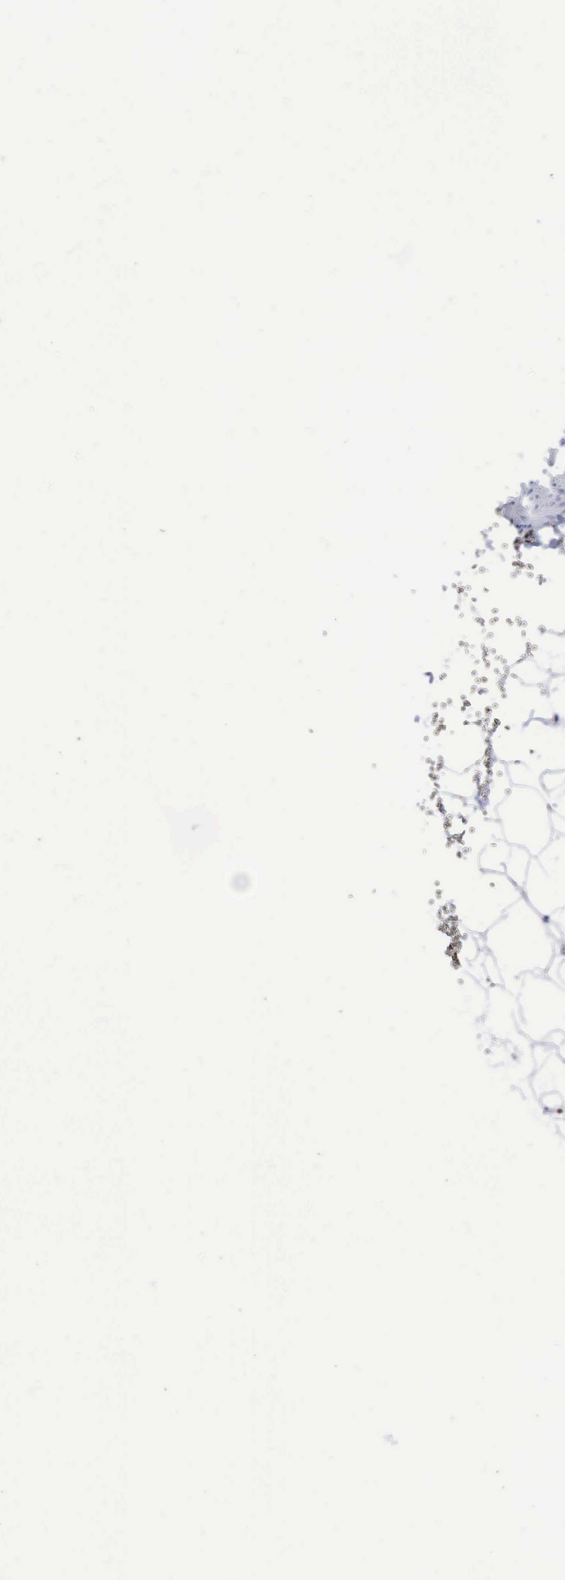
{"staining": {"intensity": "strong", "quantity": "25%-75%", "location": "cytoplasmic/membranous"}, "tissue": "adipose tissue", "cell_type": "Adipocytes", "image_type": "normal", "snomed": [{"axis": "morphology", "description": "Normal tissue, NOS"}, {"axis": "morphology", "description": "Inflammation, NOS"}, {"axis": "topography", "description": "Lymph node"}, {"axis": "topography", "description": "Peripheral nerve tissue"}], "caption": "High-power microscopy captured an immunohistochemistry histopathology image of unremarkable adipose tissue, revealing strong cytoplasmic/membranous staining in about 25%-75% of adipocytes. The protein is shown in brown color, while the nuclei are stained blue.", "gene": "CD44", "patient": {"sex": "male", "age": 52}}